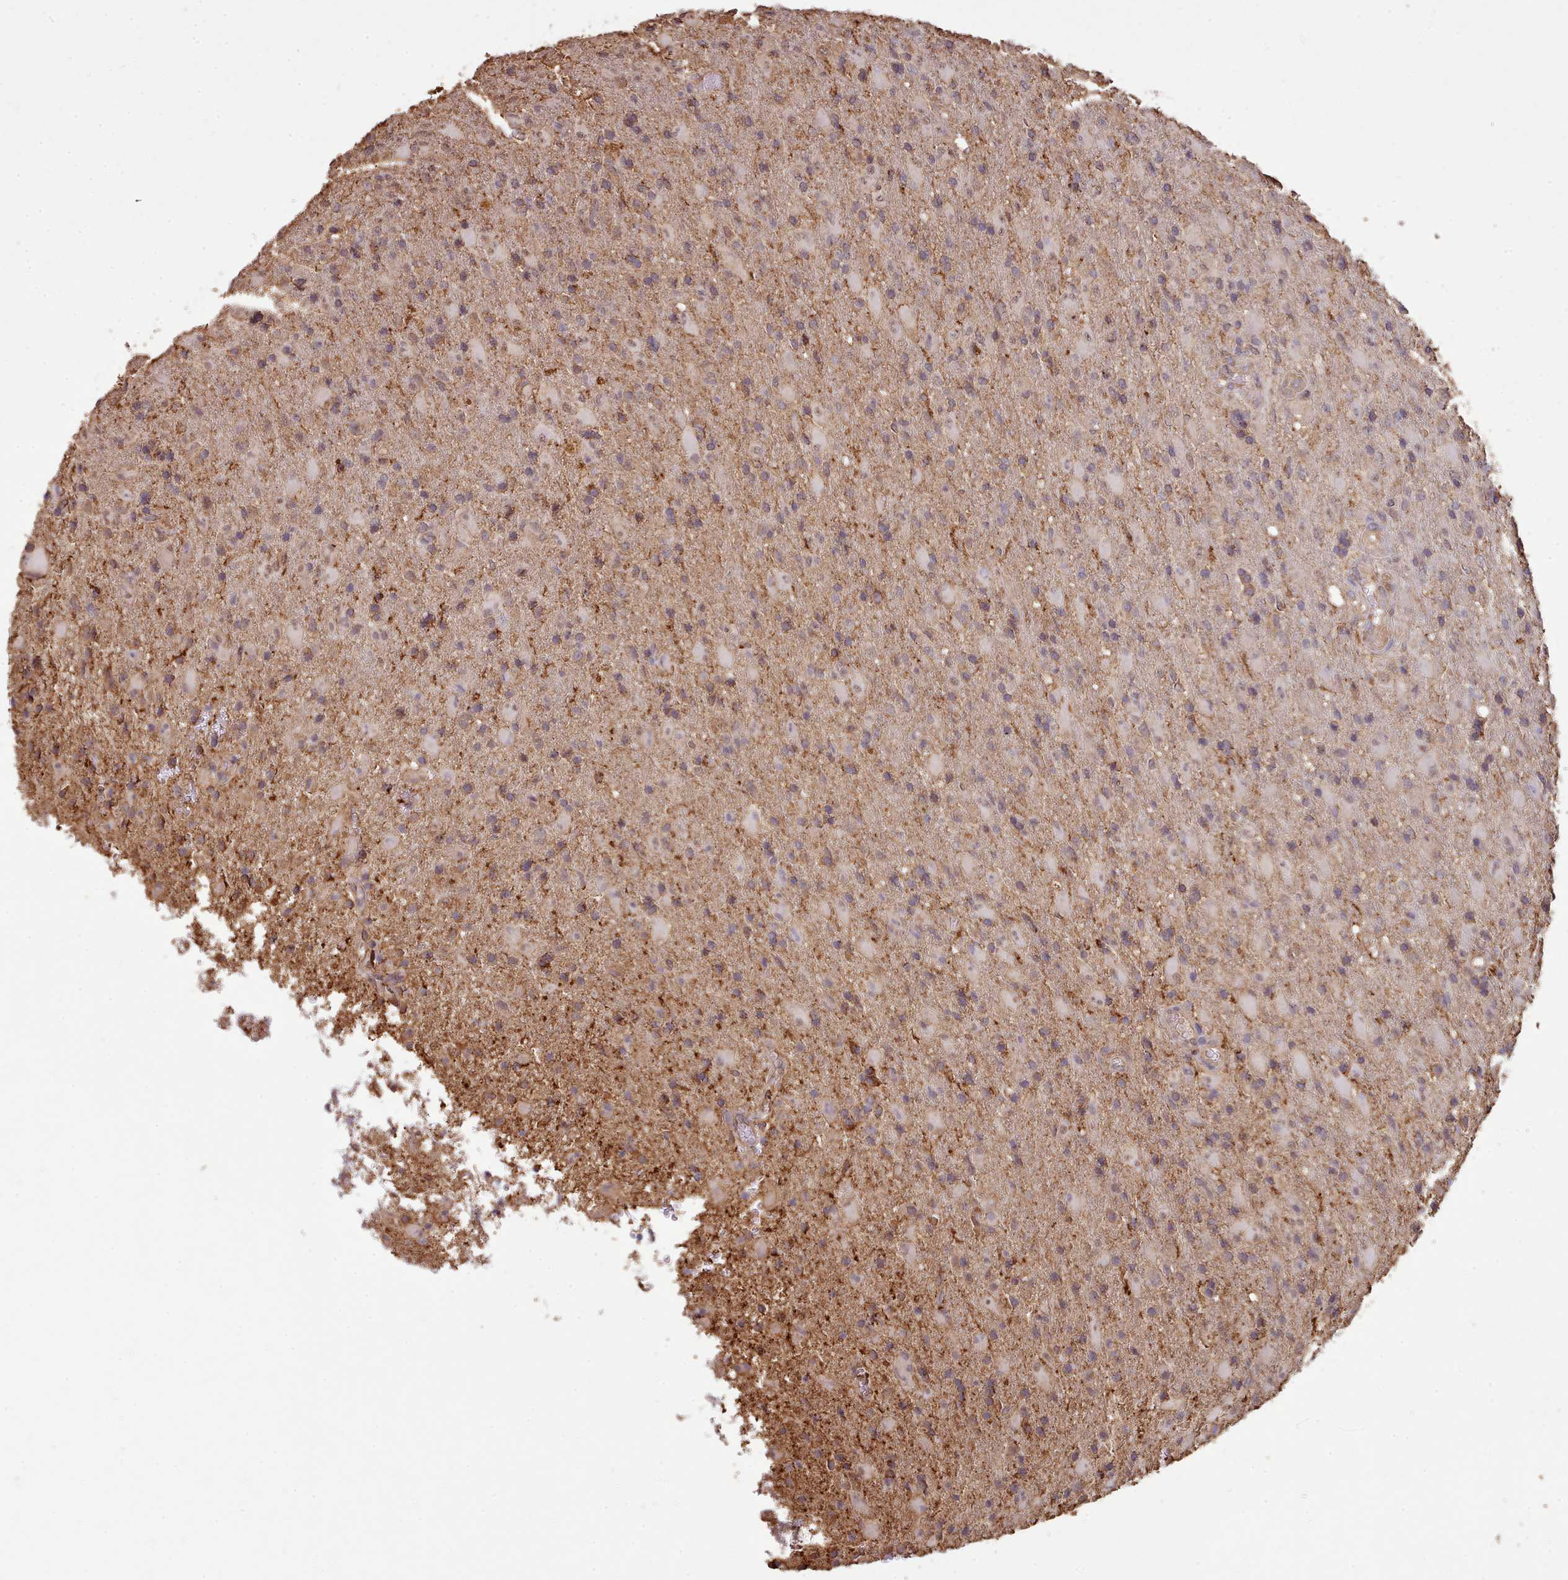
{"staining": {"intensity": "negative", "quantity": "none", "location": "none"}, "tissue": "glioma", "cell_type": "Tumor cells", "image_type": "cancer", "snomed": [{"axis": "morphology", "description": "Glioma, malignant, Low grade"}, {"axis": "topography", "description": "Brain"}], "caption": "Glioma stained for a protein using immunohistochemistry (IHC) displays no positivity tumor cells.", "gene": "METRN", "patient": {"sex": "male", "age": 65}}